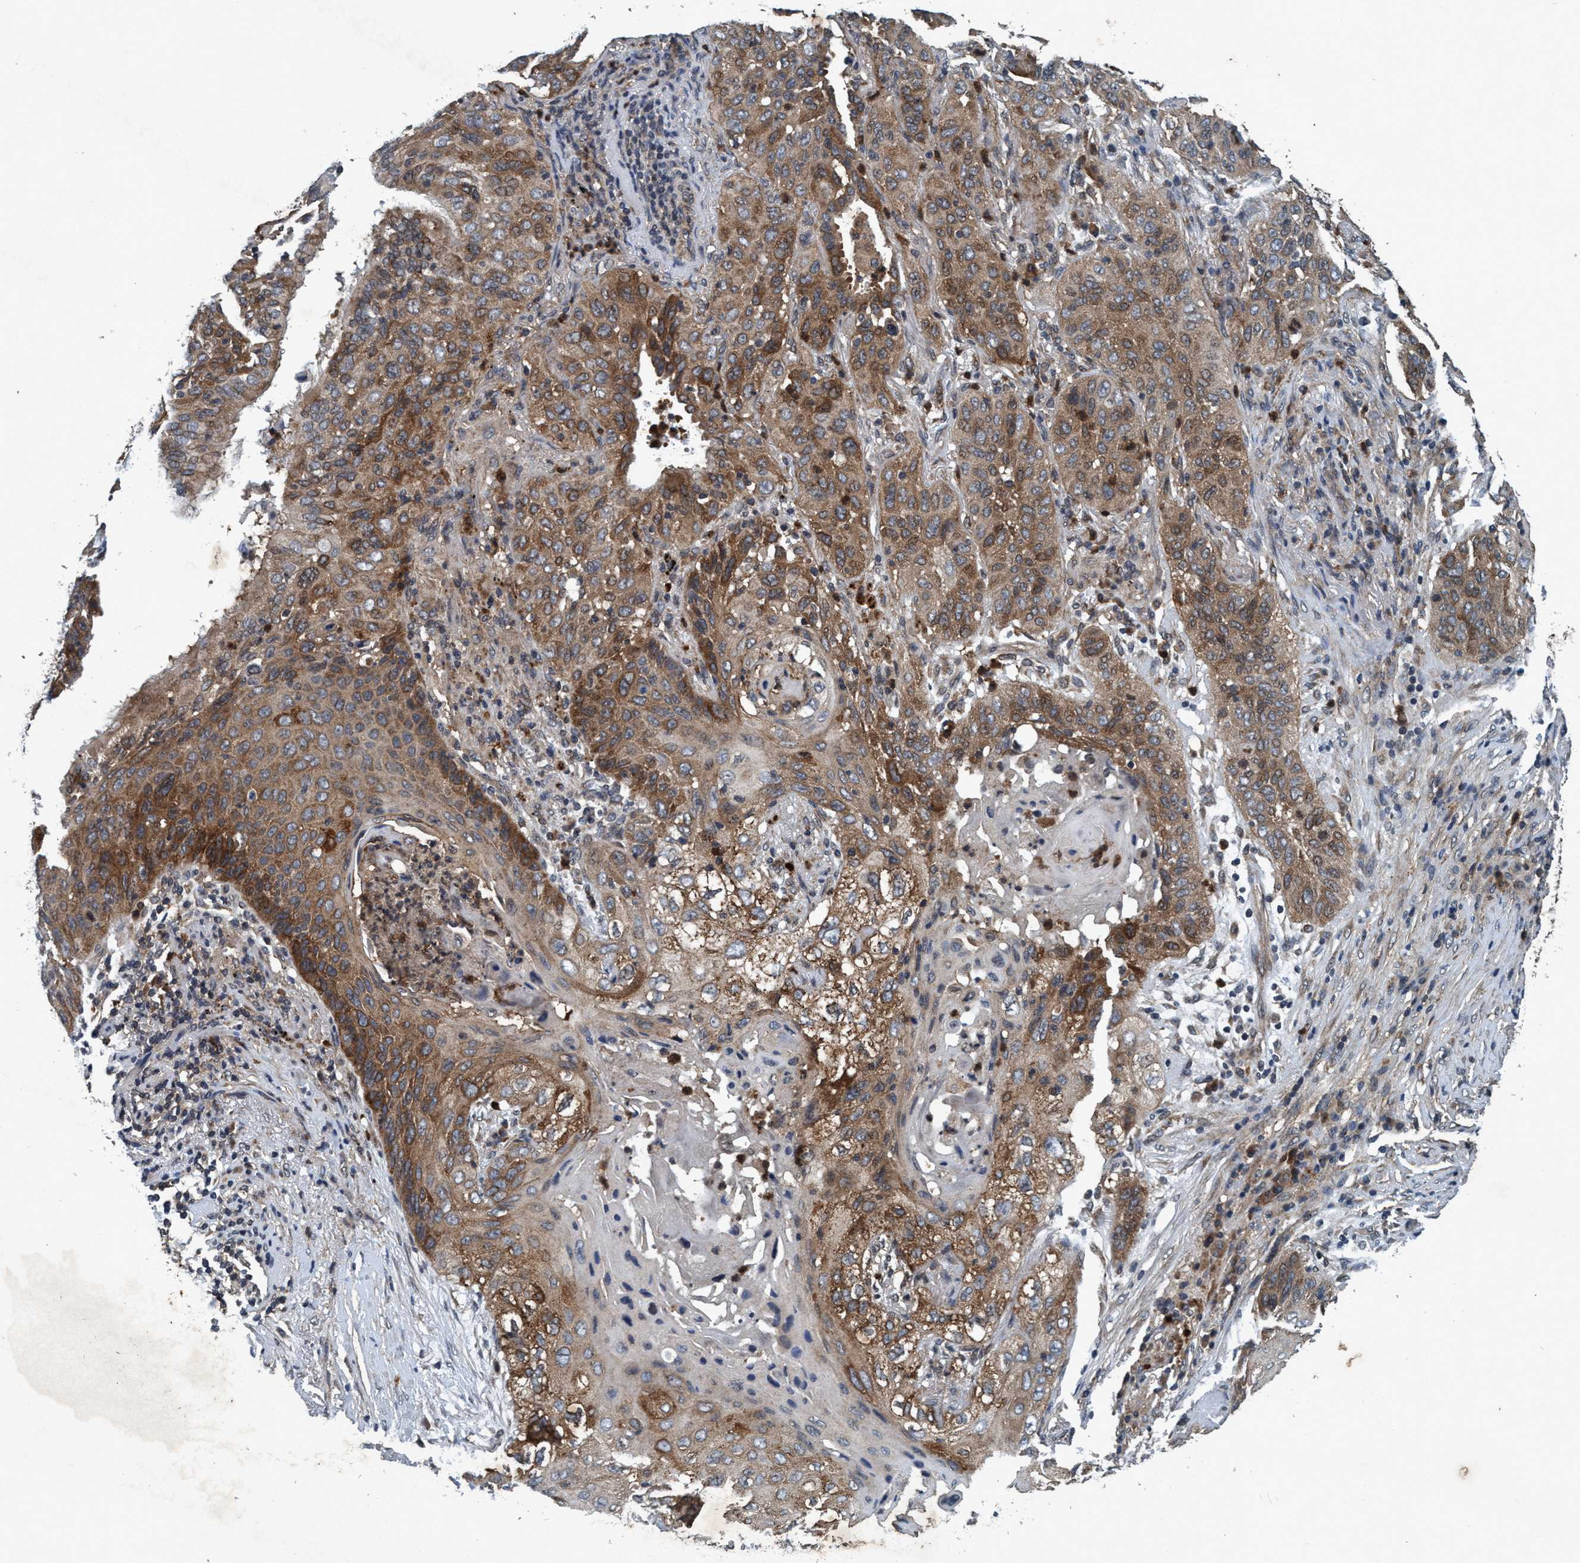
{"staining": {"intensity": "moderate", "quantity": ">75%", "location": "cytoplasmic/membranous"}, "tissue": "lung cancer", "cell_type": "Tumor cells", "image_type": "cancer", "snomed": [{"axis": "morphology", "description": "Squamous cell carcinoma, NOS"}, {"axis": "topography", "description": "Lung"}], "caption": "High-power microscopy captured an immunohistochemistry (IHC) histopathology image of lung cancer (squamous cell carcinoma), revealing moderate cytoplasmic/membranous expression in about >75% of tumor cells.", "gene": "AKT1S1", "patient": {"sex": "female", "age": 67}}